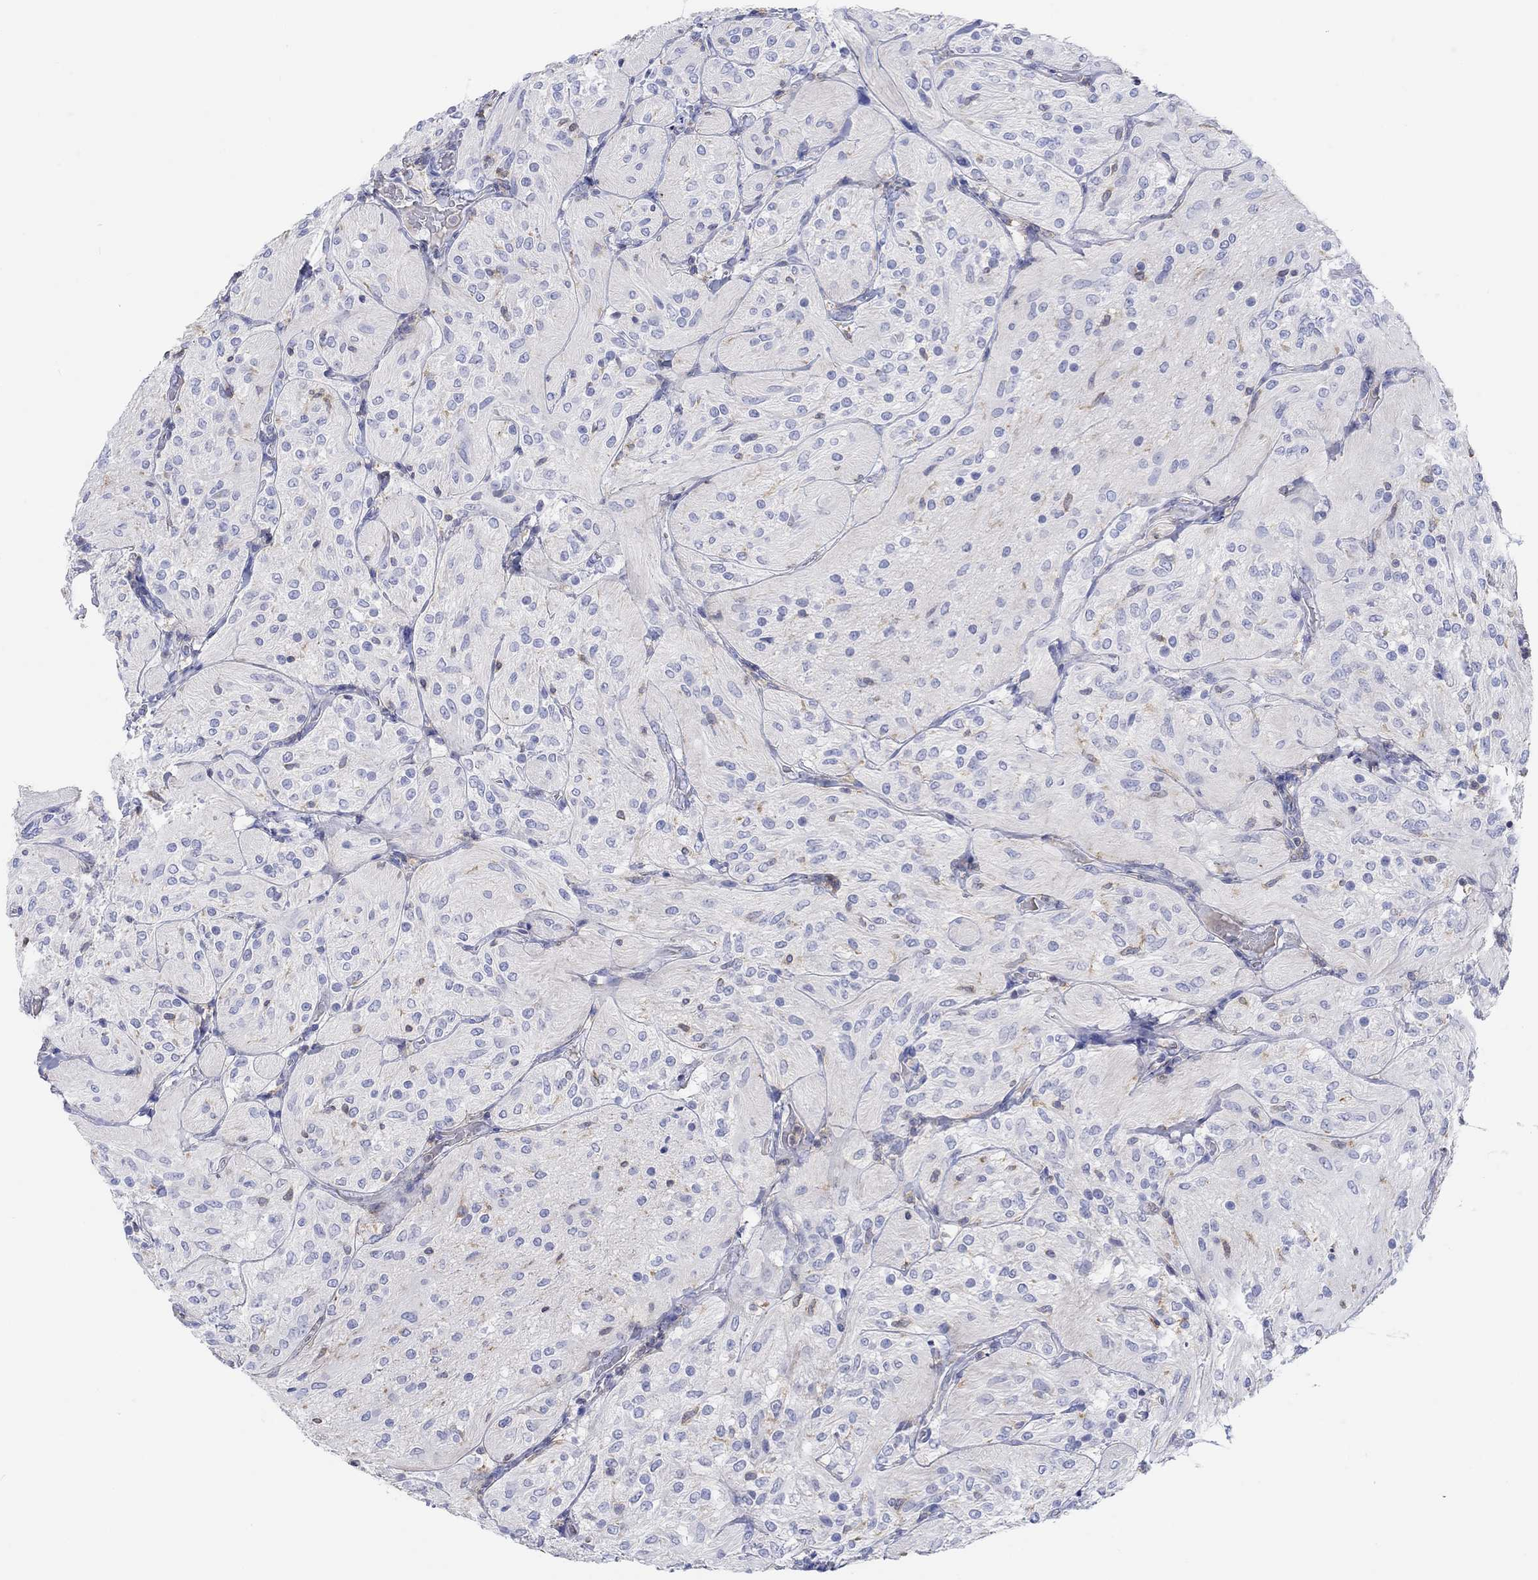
{"staining": {"intensity": "negative", "quantity": "none", "location": "none"}, "tissue": "glioma", "cell_type": "Tumor cells", "image_type": "cancer", "snomed": [{"axis": "morphology", "description": "Glioma, malignant, Low grade"}, {"axis": "topography", "description": "Brain"}], "caption": "The image exhibits no significant staining in tumor cells of malignant glioma (low-grade).", "gene": "GCM1", "patient": {"sex": "male", "age": 3}}